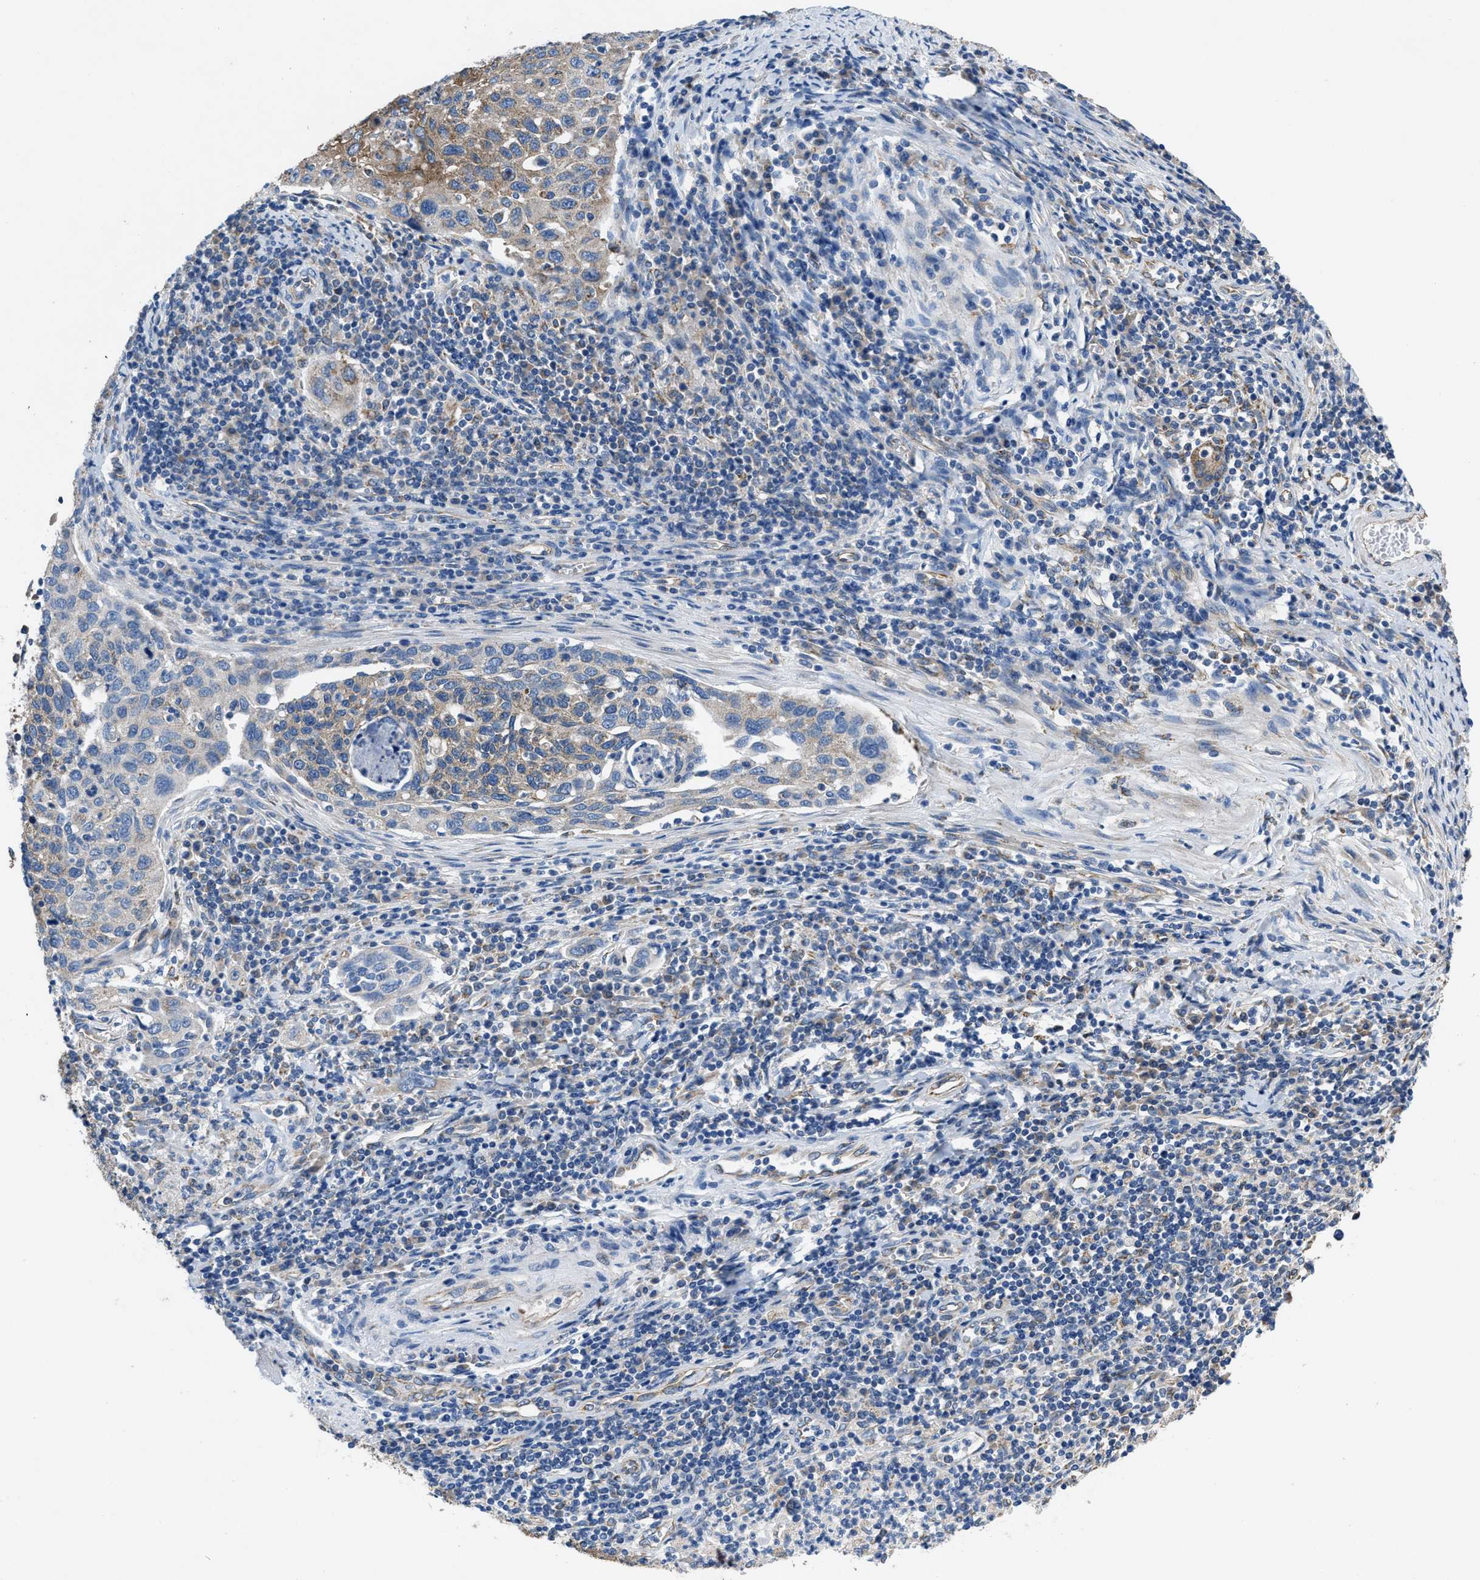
{"staining": {"intensity": "weak", "quantity": "25%-75%", "location": "cytoplasmic/membranous"}, "tissue": "cervical cancer", "cell_type": "Tumor cells", "image_type": "cancer", "snomed": [{"axis": "morphology", "description": "Squamous cell carcinoma, NOS"}, {"axis": "topography", "description": "Cervix"}], "caption": "Immunohistochemistry photomicrograph of neoplastic tissue: human cervical squamous cell carcinoma stained using IHC reveals low levels of weak protein expression localized specifically in the cytoplasmic/membranous of tumor cells, appearing as a cytoplasmic/membranous brown color.", "gene": "DOLPP1", "patient": {"sex": "female", "age": 53}}